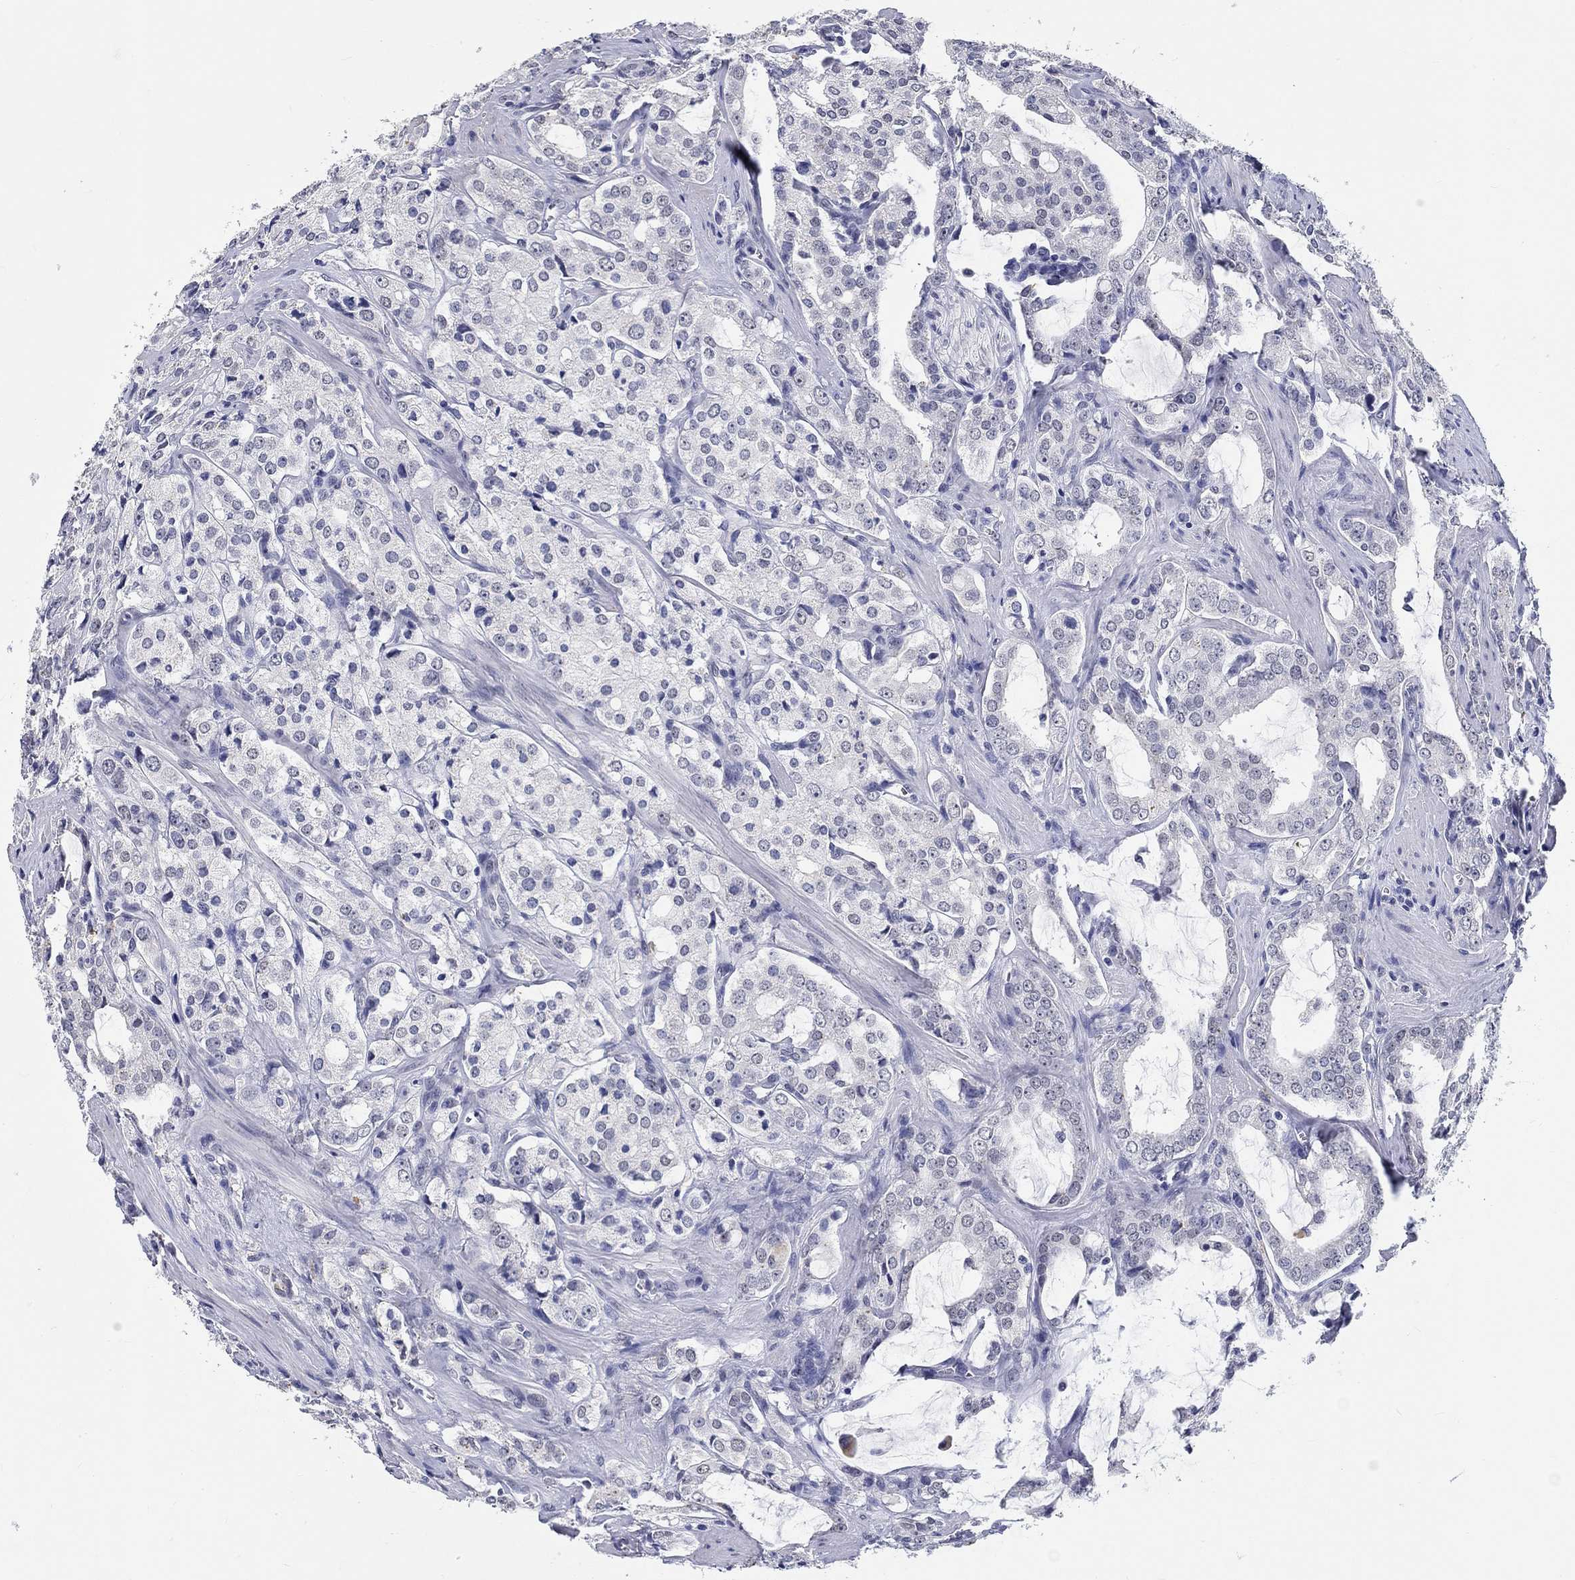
{"staining": {"intensity": "negative", "quantity": "none", "location": "none"}, "tissue": "prostate cancer", "cell_type": "Tumor cells", "image_type": "cancer", "snomed": [{"axis": "morphology", "description": "Adenocarcinoma, NOS"}, {"axis": "topography", "description": "Prostate"}], "caption": "Prostate cancer was stained to show a protein in brown. There is no significant staining in tumor cells.", "gene": "GRIN1", "patient": {"sex": "male", "age": 66}}